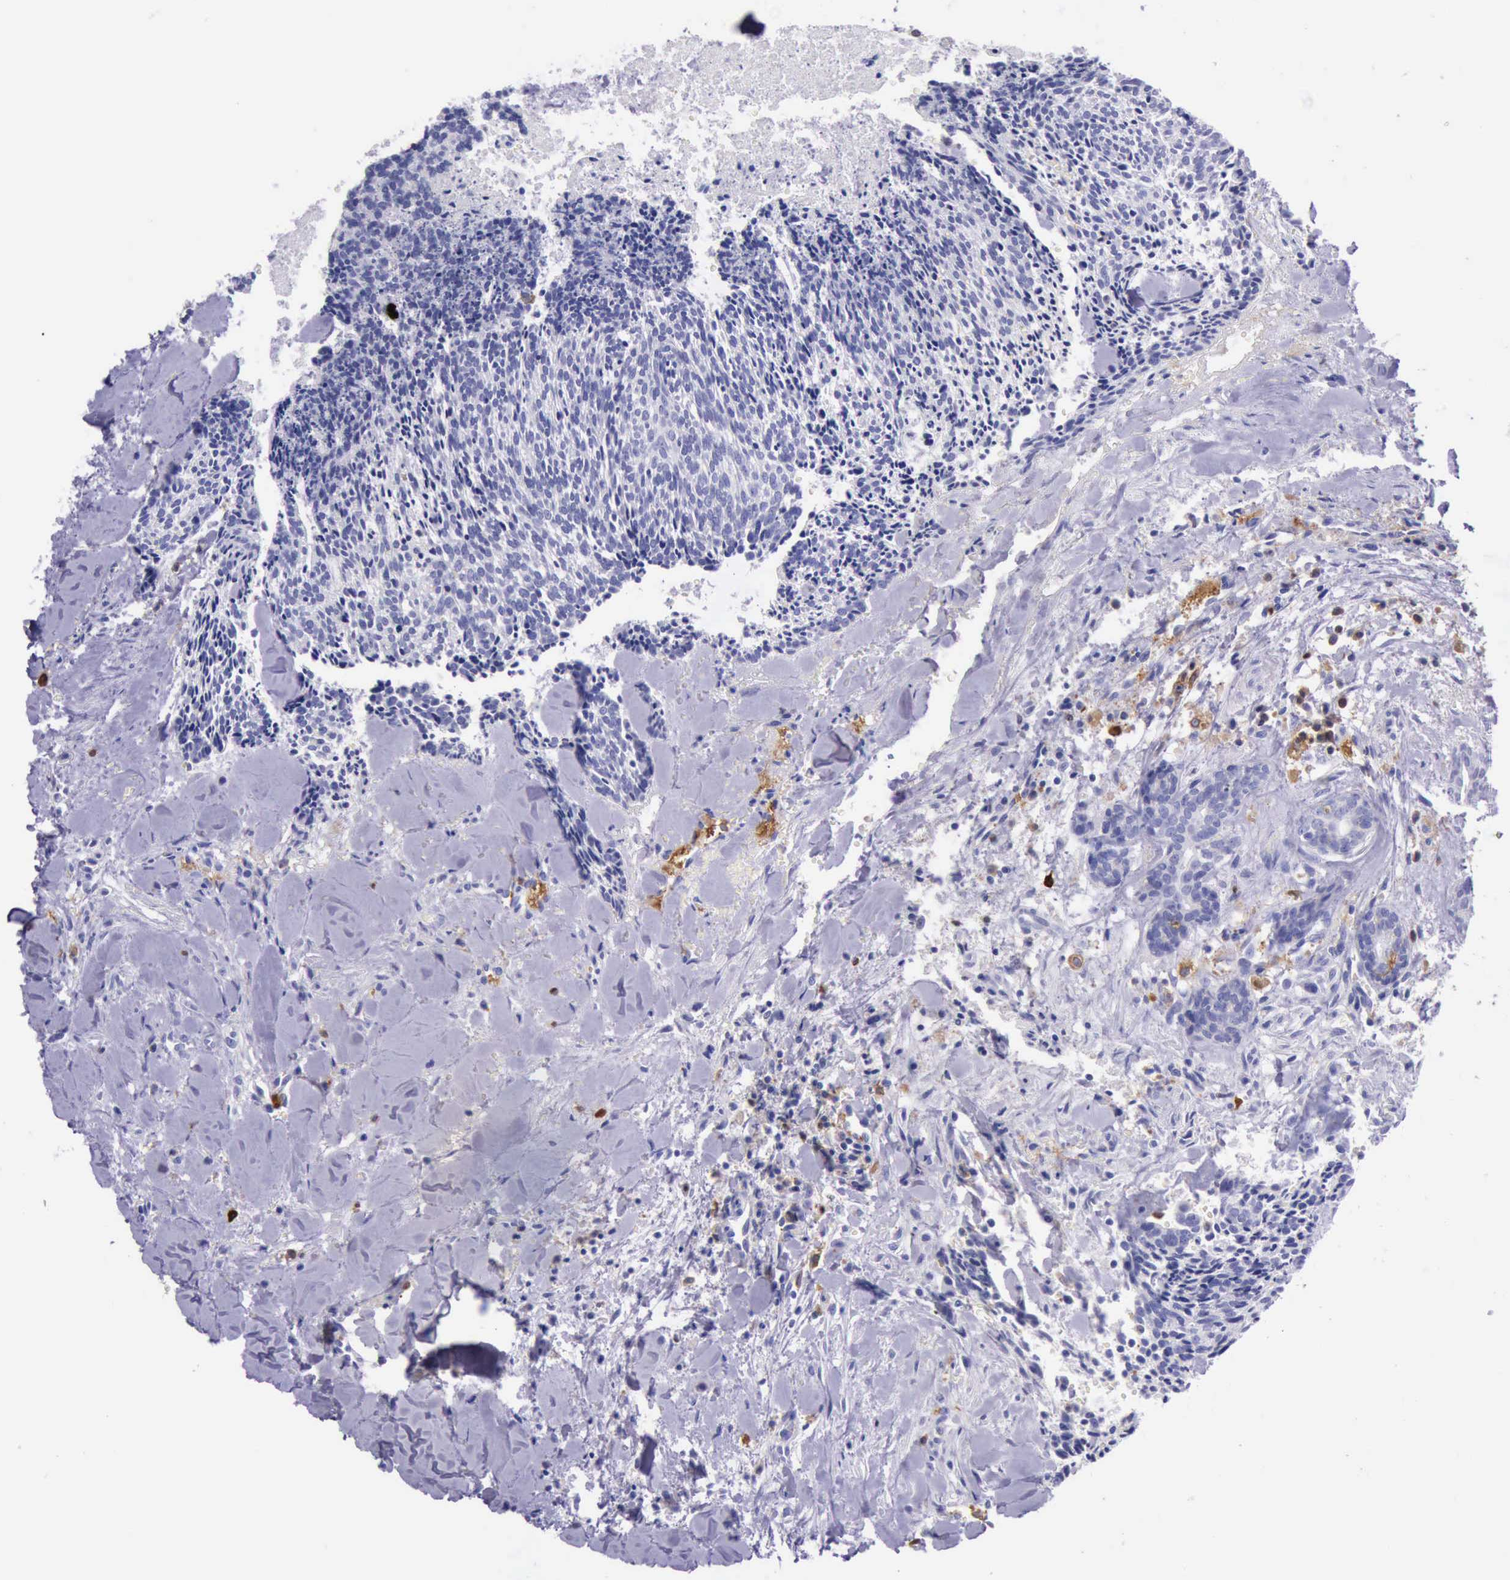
{"staining": {"intensity": "negative", "quantity": "none", "location": "none"}, "tissue": "head and neck cancer", "cell_type": "Tumor cells", "image_type": "cancer", "snomed": [{"axis": "morphology", "description": "Squamous cell carcinoma, NOS"}, {"axis": "topography", "description": "Salivary gland"}, {"axis": "topography", "description": "Head-Neck"}], "caption": "IHC image of human head and neck squamous cell carcinoma stained for a protein (brown), which displays no staining in tumor cells.", "gene": "BTK", "patient": {"sex": "male", "age": 70}}